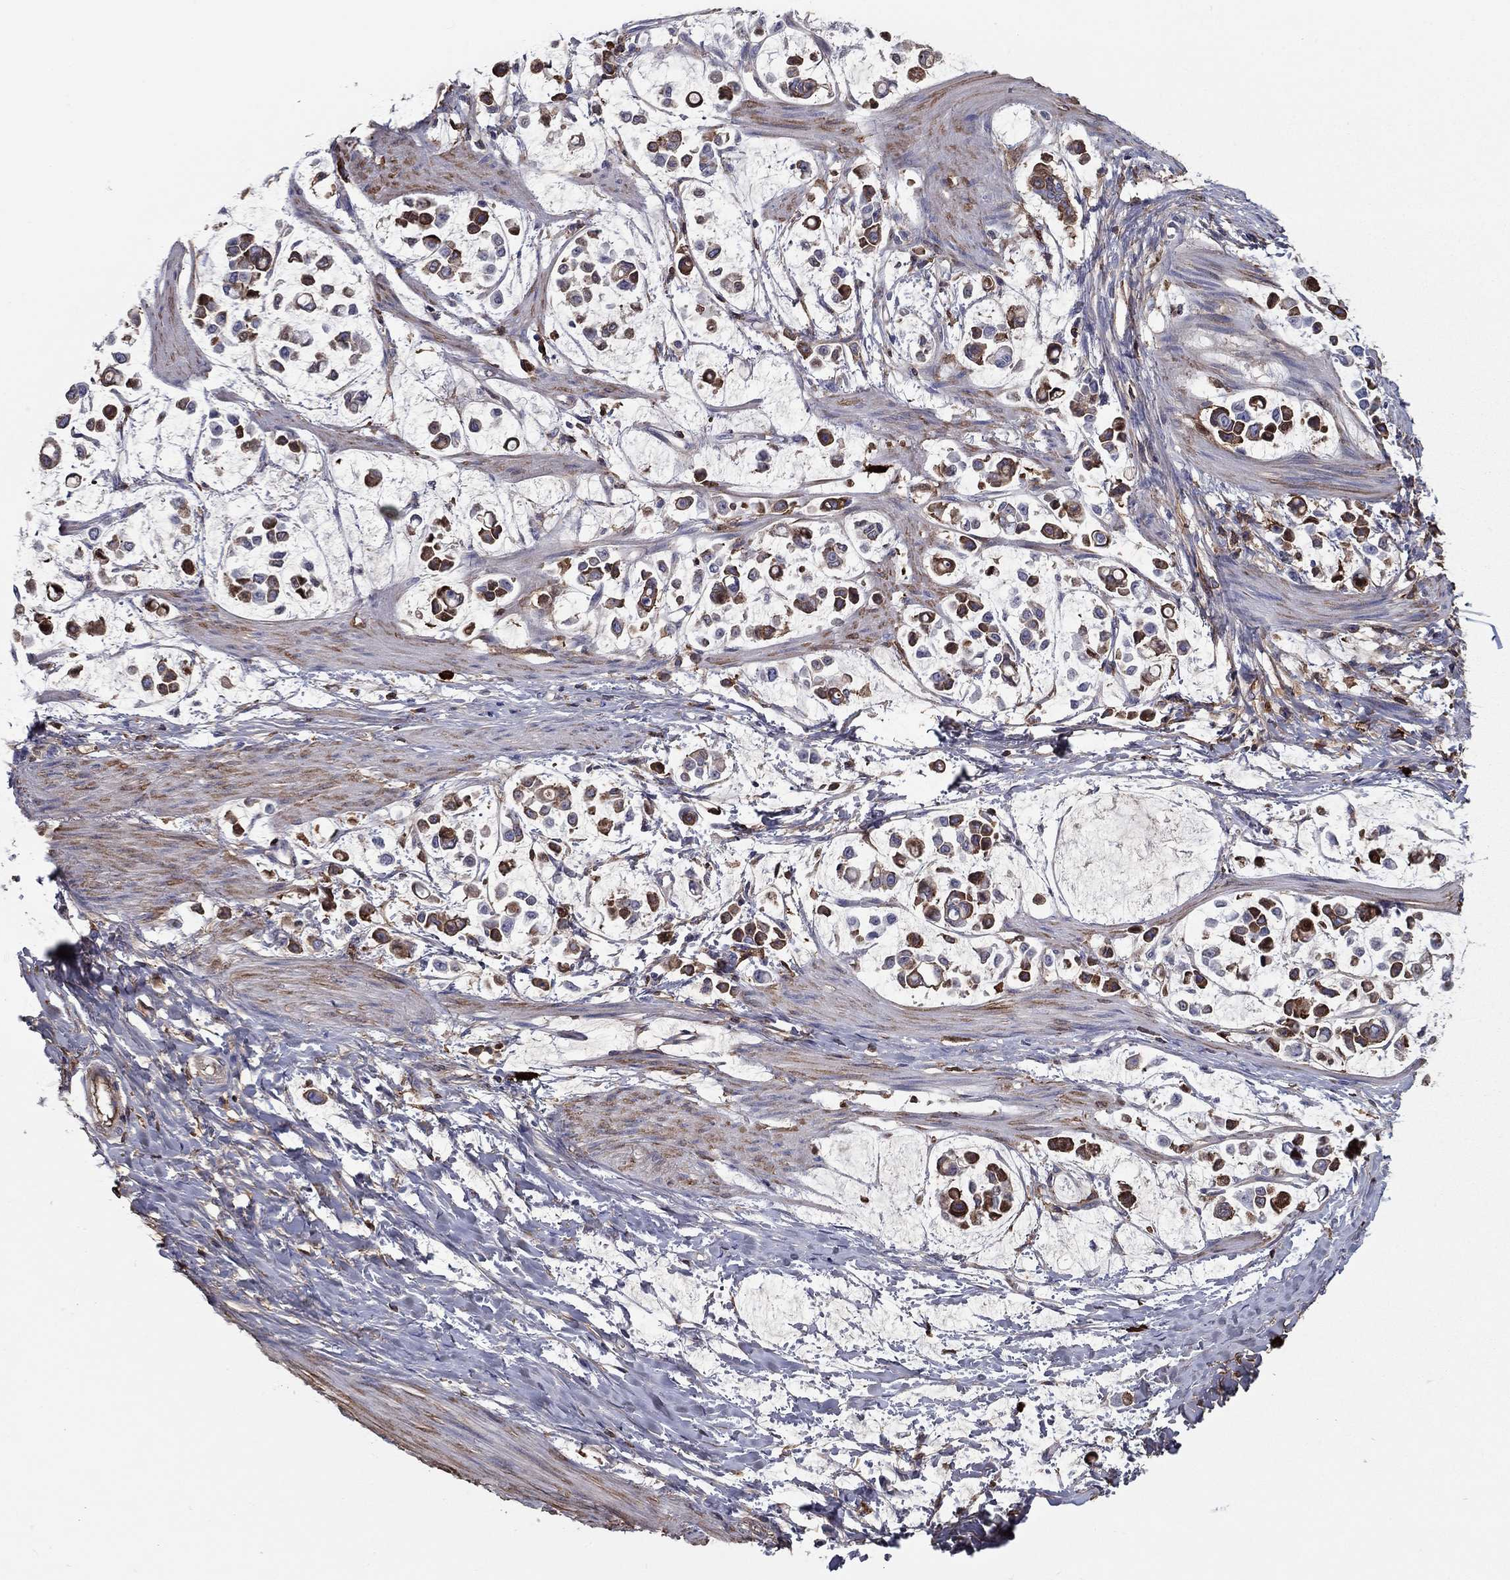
{"staining": {"intensity": "strong", "quantity": ">75%", "location": "cytoplasmic/membranous"}, "tissue": "stomach cancer", "cell_type": "Tumor cells", "image_type": "cancer", "snomed": [{"axis": "morphology", "description": "Adenocarcinoma, NOS"}, {"axis": "topography", "description": "Stomach"}], "caption": "Stomach cancer tissue reveals strong cytoplasmic/membranous positivity in about >75% of tumor cells (DAB (3,3'-diaminobenzidine) IHC with brightfield microscopy, high magnification).", "gene": "HPX", "patient": {"sex": "male", "age": 82}}